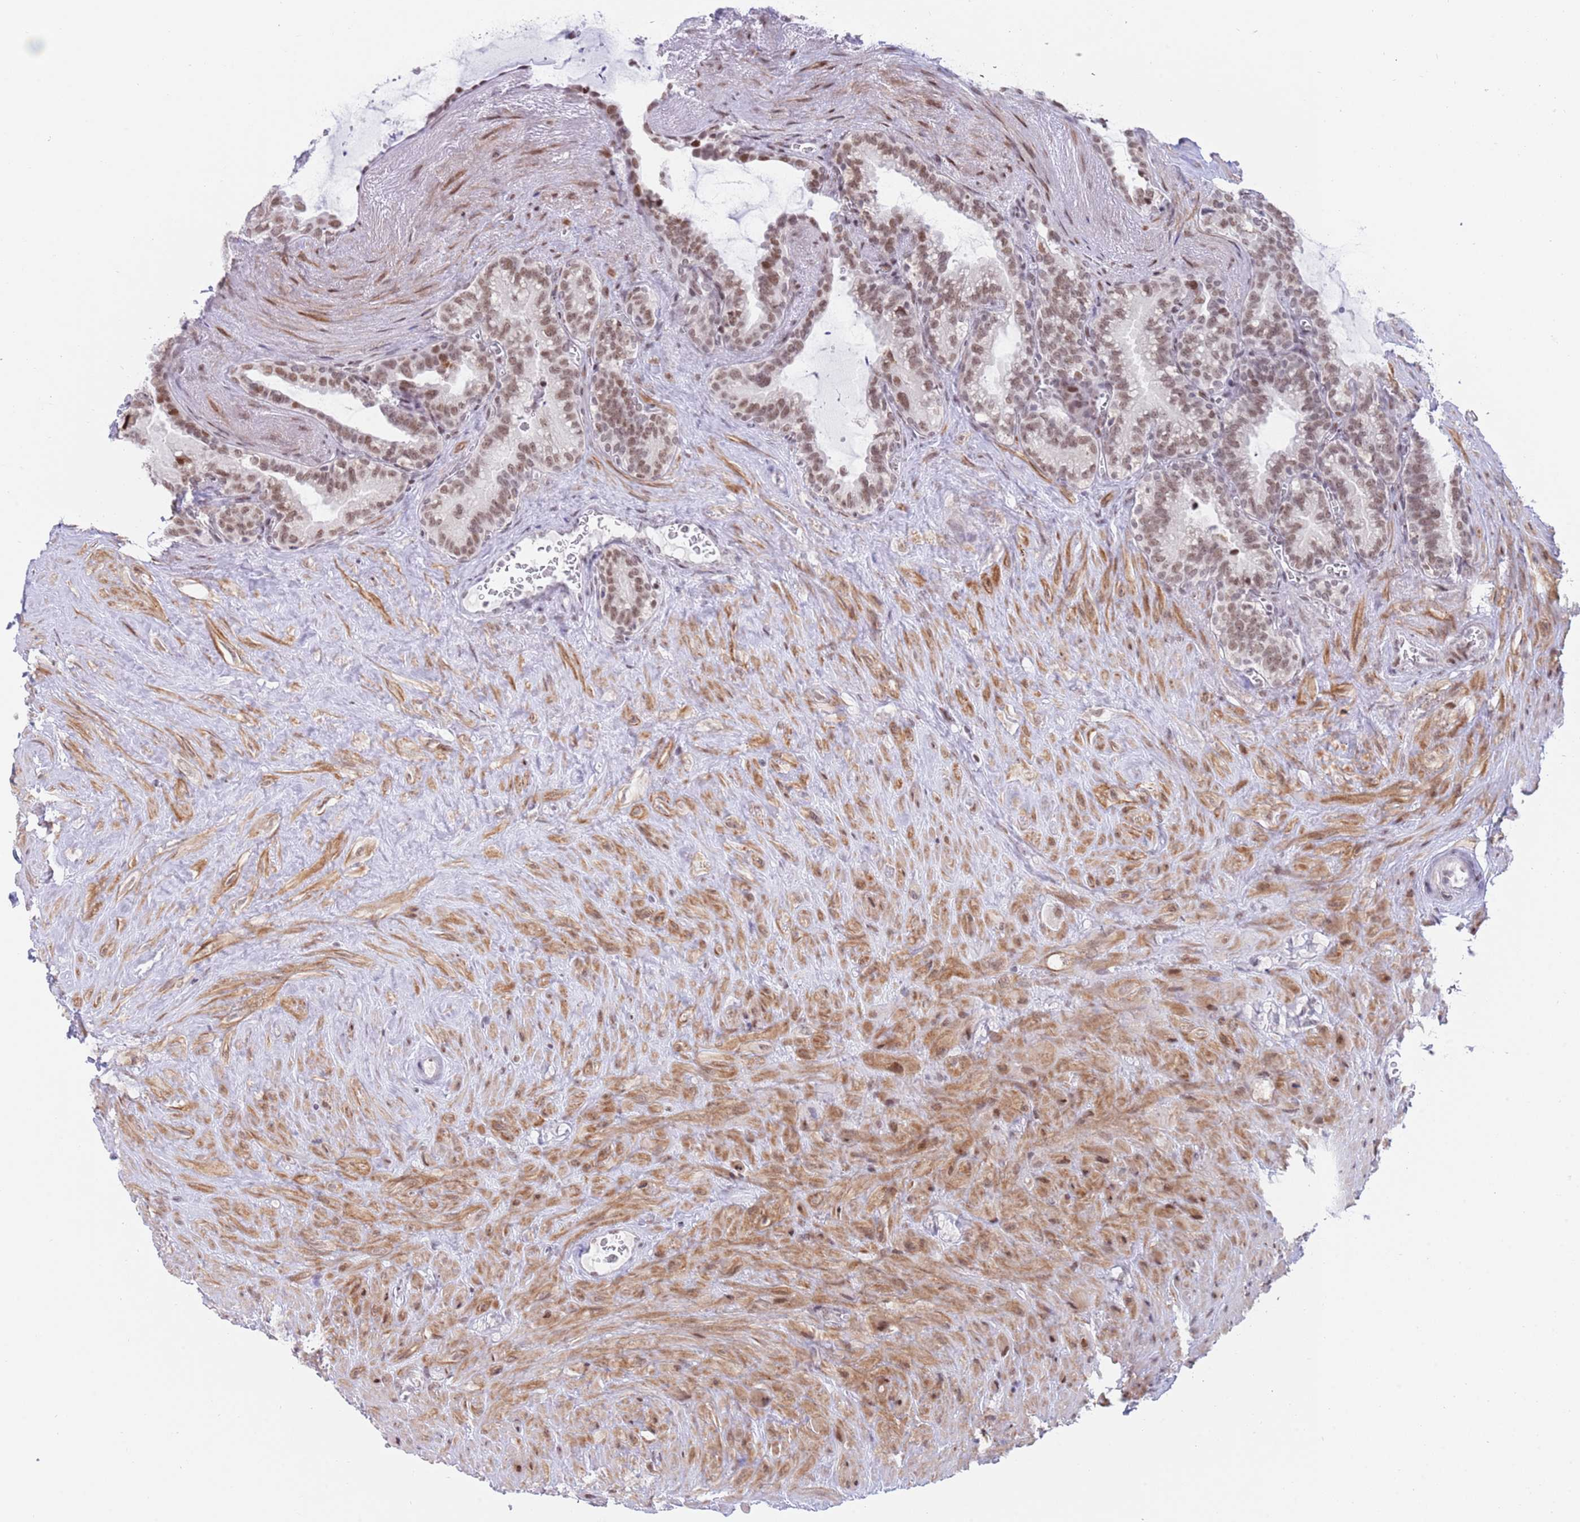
{"staining": {"intensity": "moderate", "quantity": ">75%", "location": "nuclear"}, "tissue": "seminal vesicle", "cell_type": "Glandular cells", "image_type": "normal", "snomed": [{"axis": "morphology", "description": "Normal tissue, NOS"}, {"axis": "topography", "description": "Prostate"}, {"axis": "topography", "description": "Seminal veicle"}], "caption": "Normal seminal vesicle shows moderate nuclear staining in about >75% of glandular cells.", "gene": "ZNF382", "patient": {"sex": "male", "age": 58}}